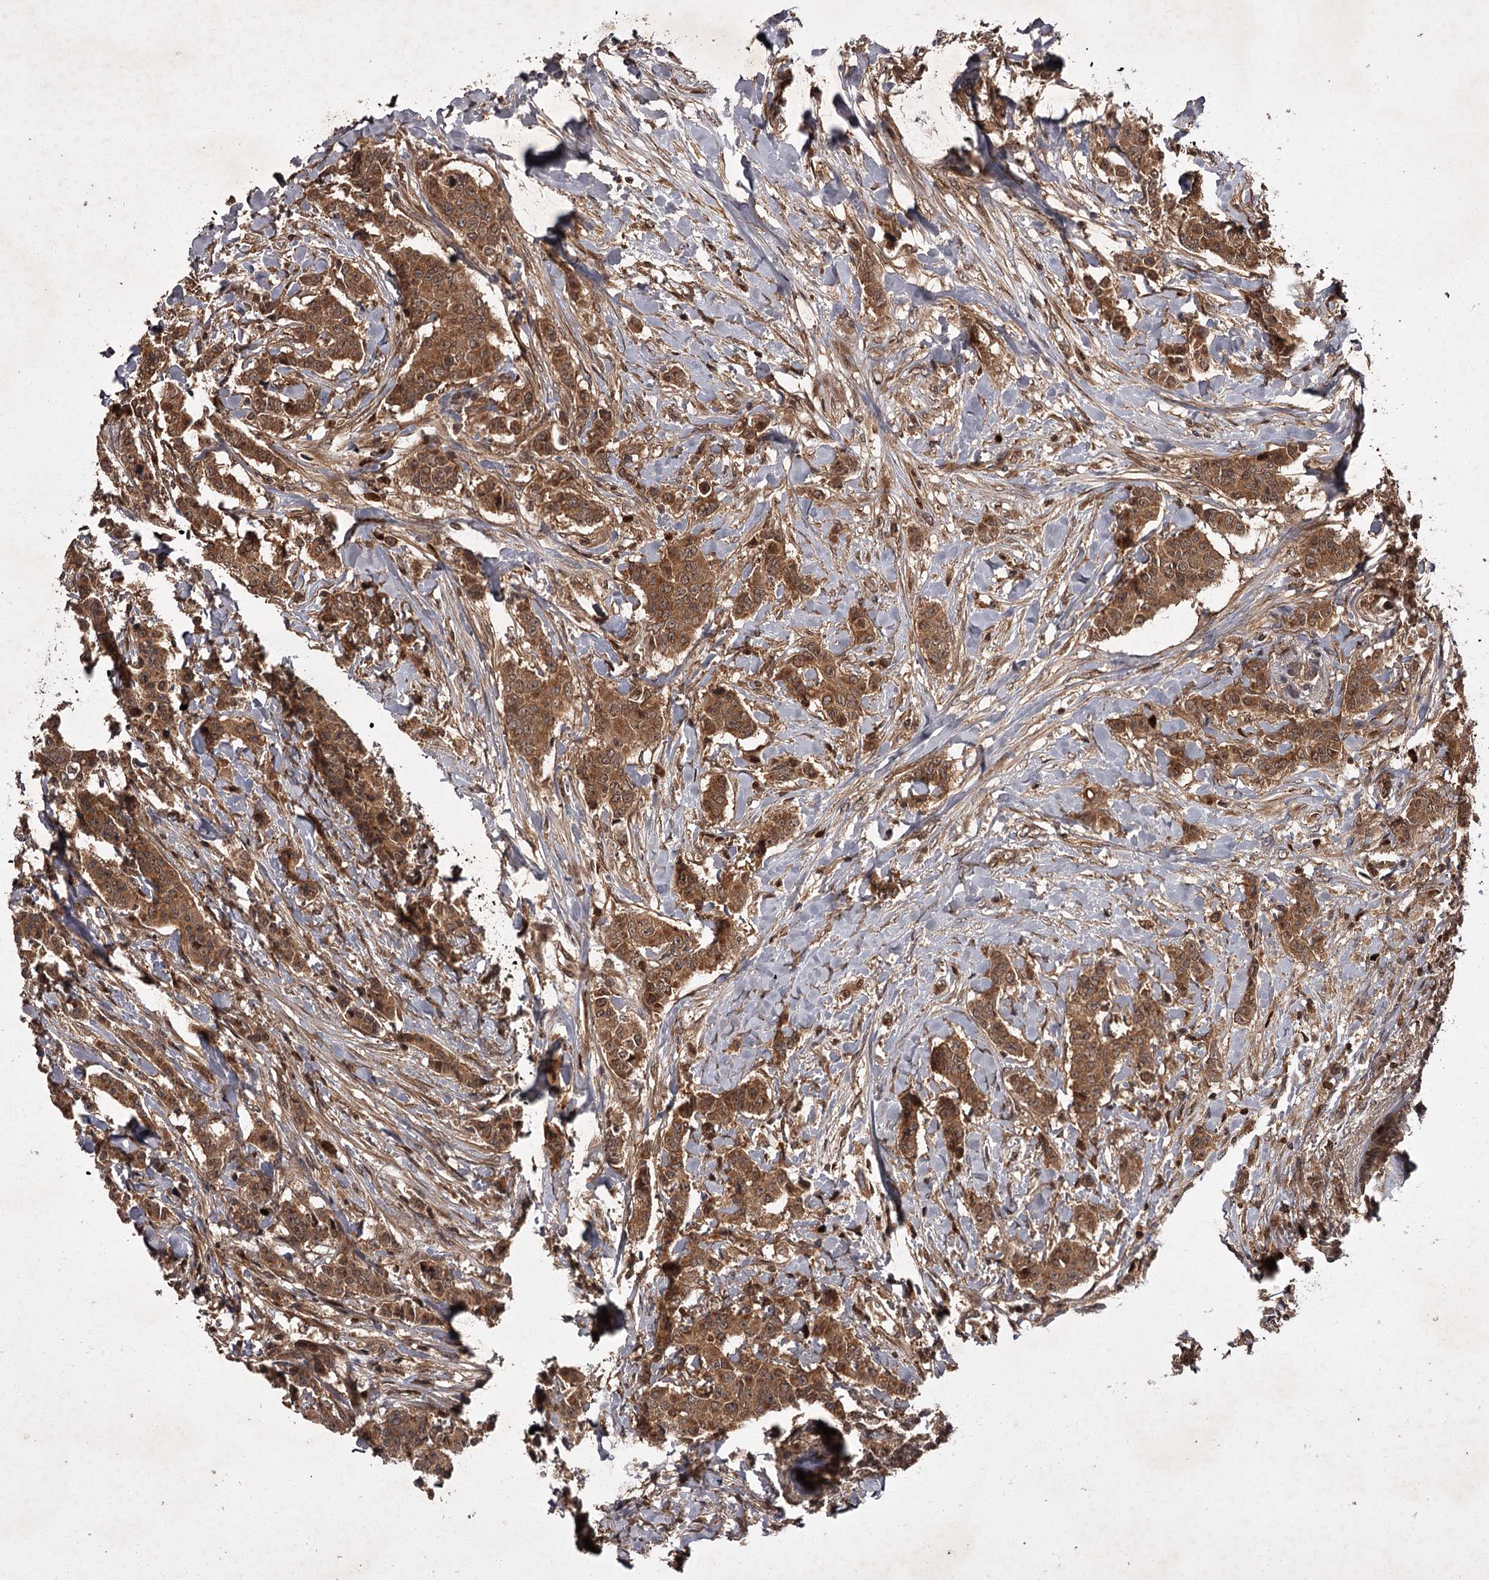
{"staining": {"intensity": "moderate", "quantity": ">75%", "location": "cytoplasmic/membranous"}, "tissue": "breast cancer", "cell_type": "Tumor cells", "image_type": "cancer", "snomed": [{"axis": "morphology", "description": "Duct carcinoma"}, {"axis": "topography", "description": "Breast"}], "caption": "The immunohistochemical stain highlights moderate cytoplasmic/membranous expression in tumor cells of breast cancer tissue.", "gene": "TBC1D23", "patient": {"sex": "female", "age": 40}}